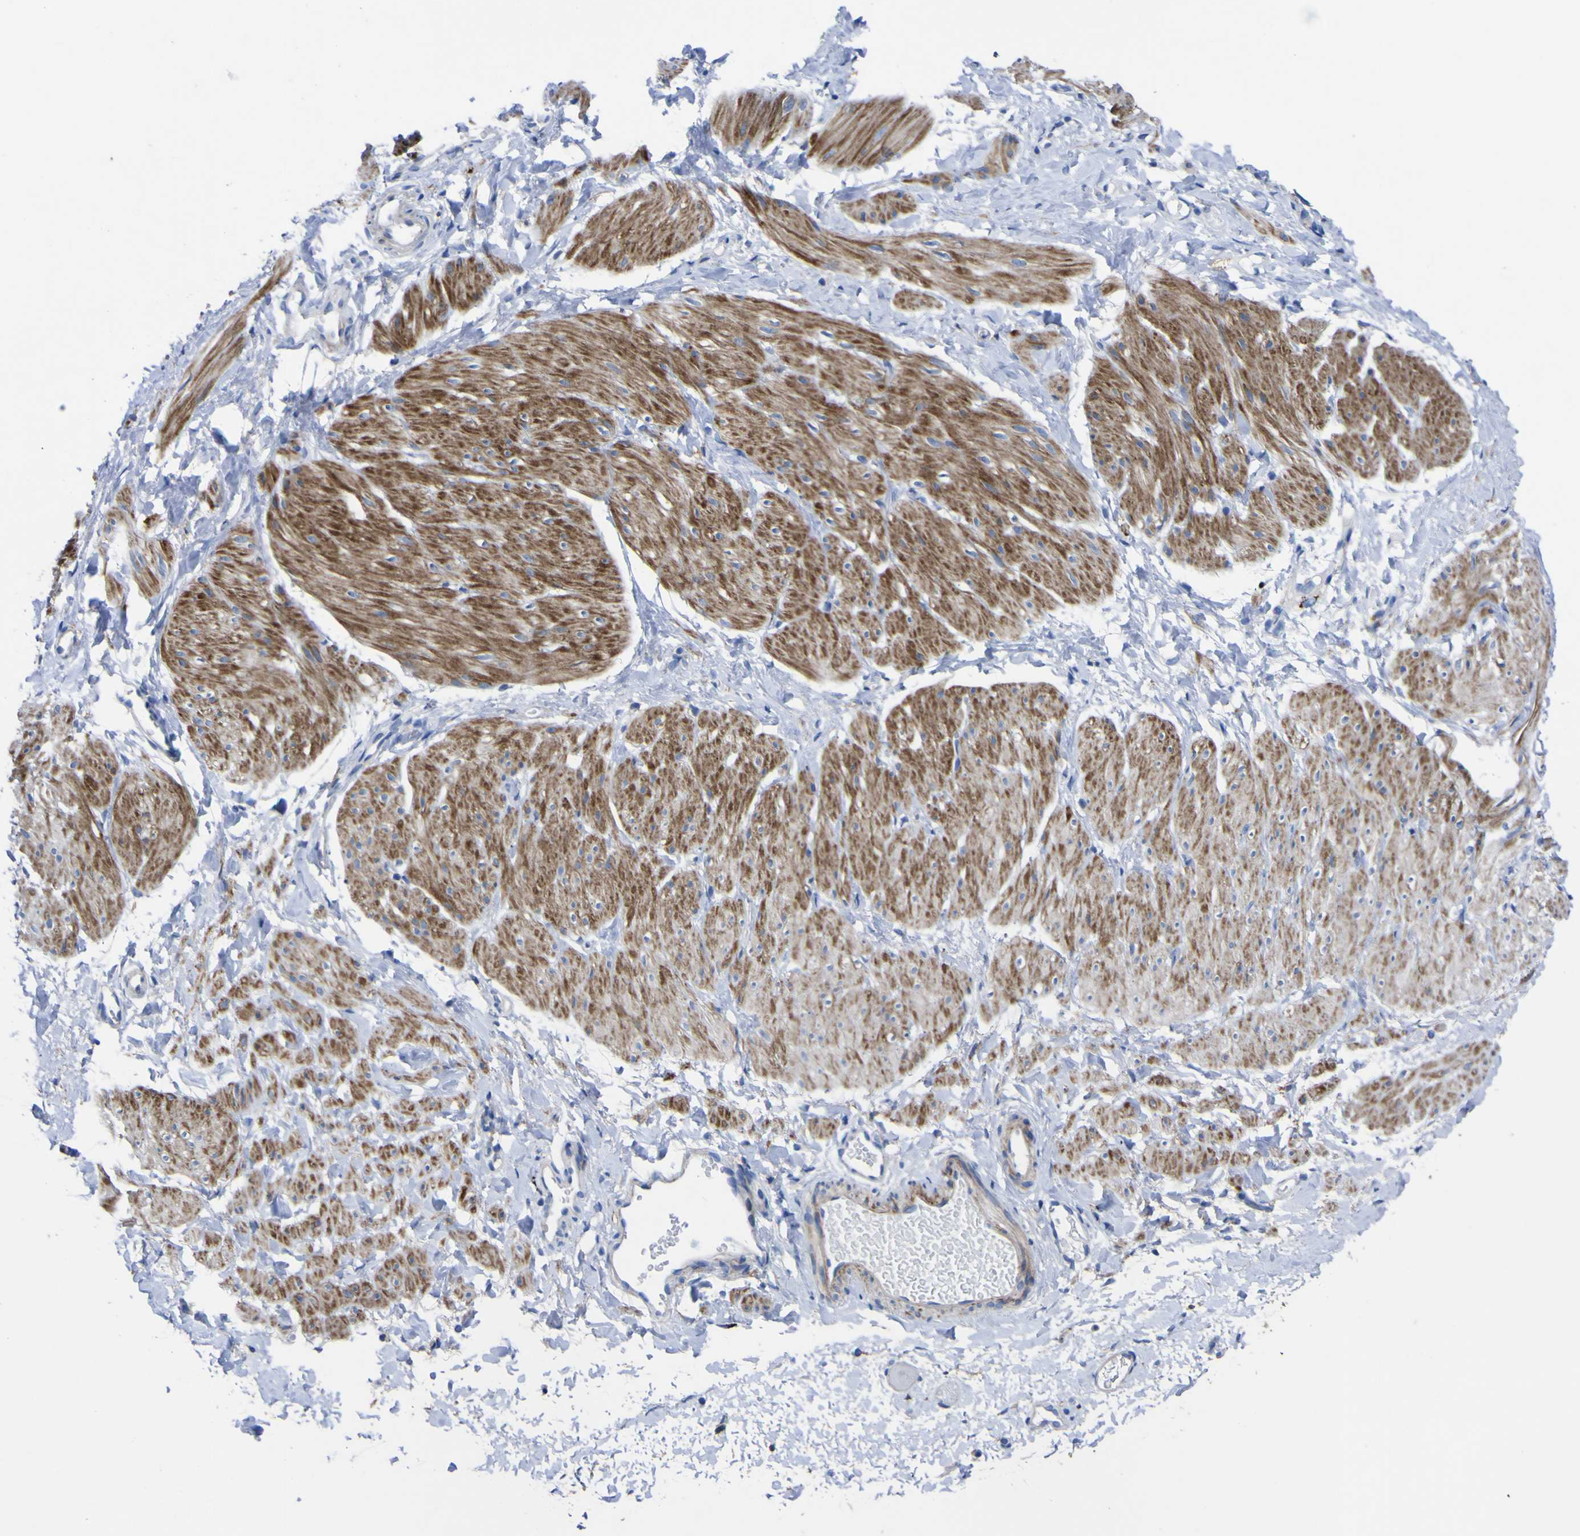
{"staining": {"intensity": "moderate", "quantity": ">75%", "location": "cytoplasmic/membranous"}, "tissue": "smooth muscle", "cell_type": "Smooth muscle cells", "image_type": "normal", "snomed": [{"axis": "morphology", "description": "Normal tissue, NOS"}, {"axis": "topography", "description": "Smooth muscle"}], "caption": "Immunohistochemistry (IHC) staining of unremarkable smooth muscle, which displays medium levels of moderate cytoplasmic/membranous positivity in approximately >75% of smooth muscle cells indicating moderate cytoplasmic/membranous protein positivity. The staining was performed using DAB (brown) for protein detection and nuclei were counterstained in hematoxylin (blue).", "gene": "AGO4", "patient": {"sex": "male", "age": 16}}